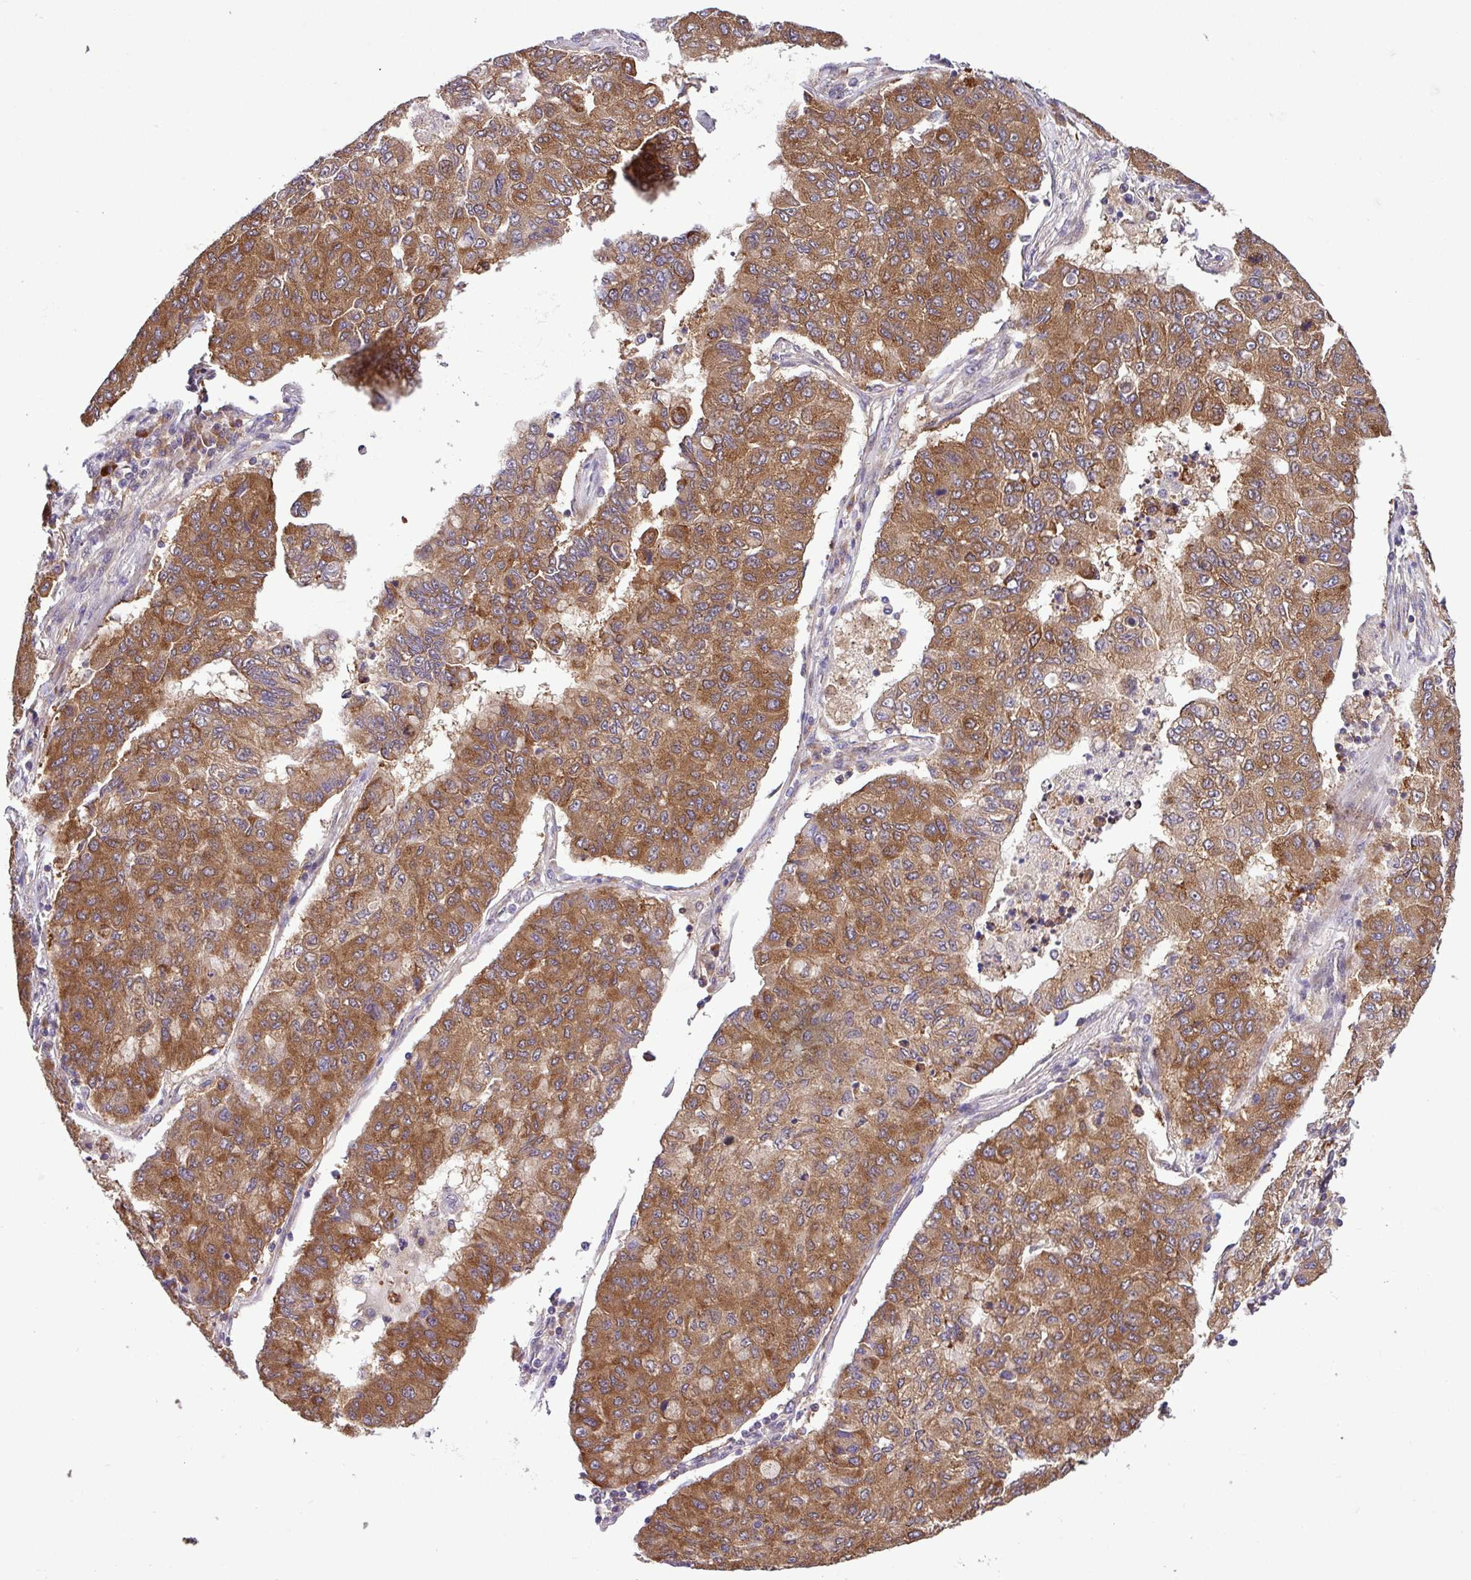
{"staining": {"intensity": "moderate", "quantity": ">75%", "location": "cytoplasmic/membranous"}, "tissue": "lung cancer", "cell_type": "Tumor cells", "image_type": "cancer", "snomed": [{"axis": "morphology", "description": "Squamous cell carcinoma, NOS"}, {"axis": "topography", "description": "Lung"}], "caption": "A high-resolution histopathology image shows immunohistochemistry (IHC) staining of lung cancer (squamous cell carcinoma), which displays moderate cytoplasmic/membranous staining in about >75% of tumor cells.", "gene": "DLGAP4", "patient": {"sex": "male", "age": 74}}